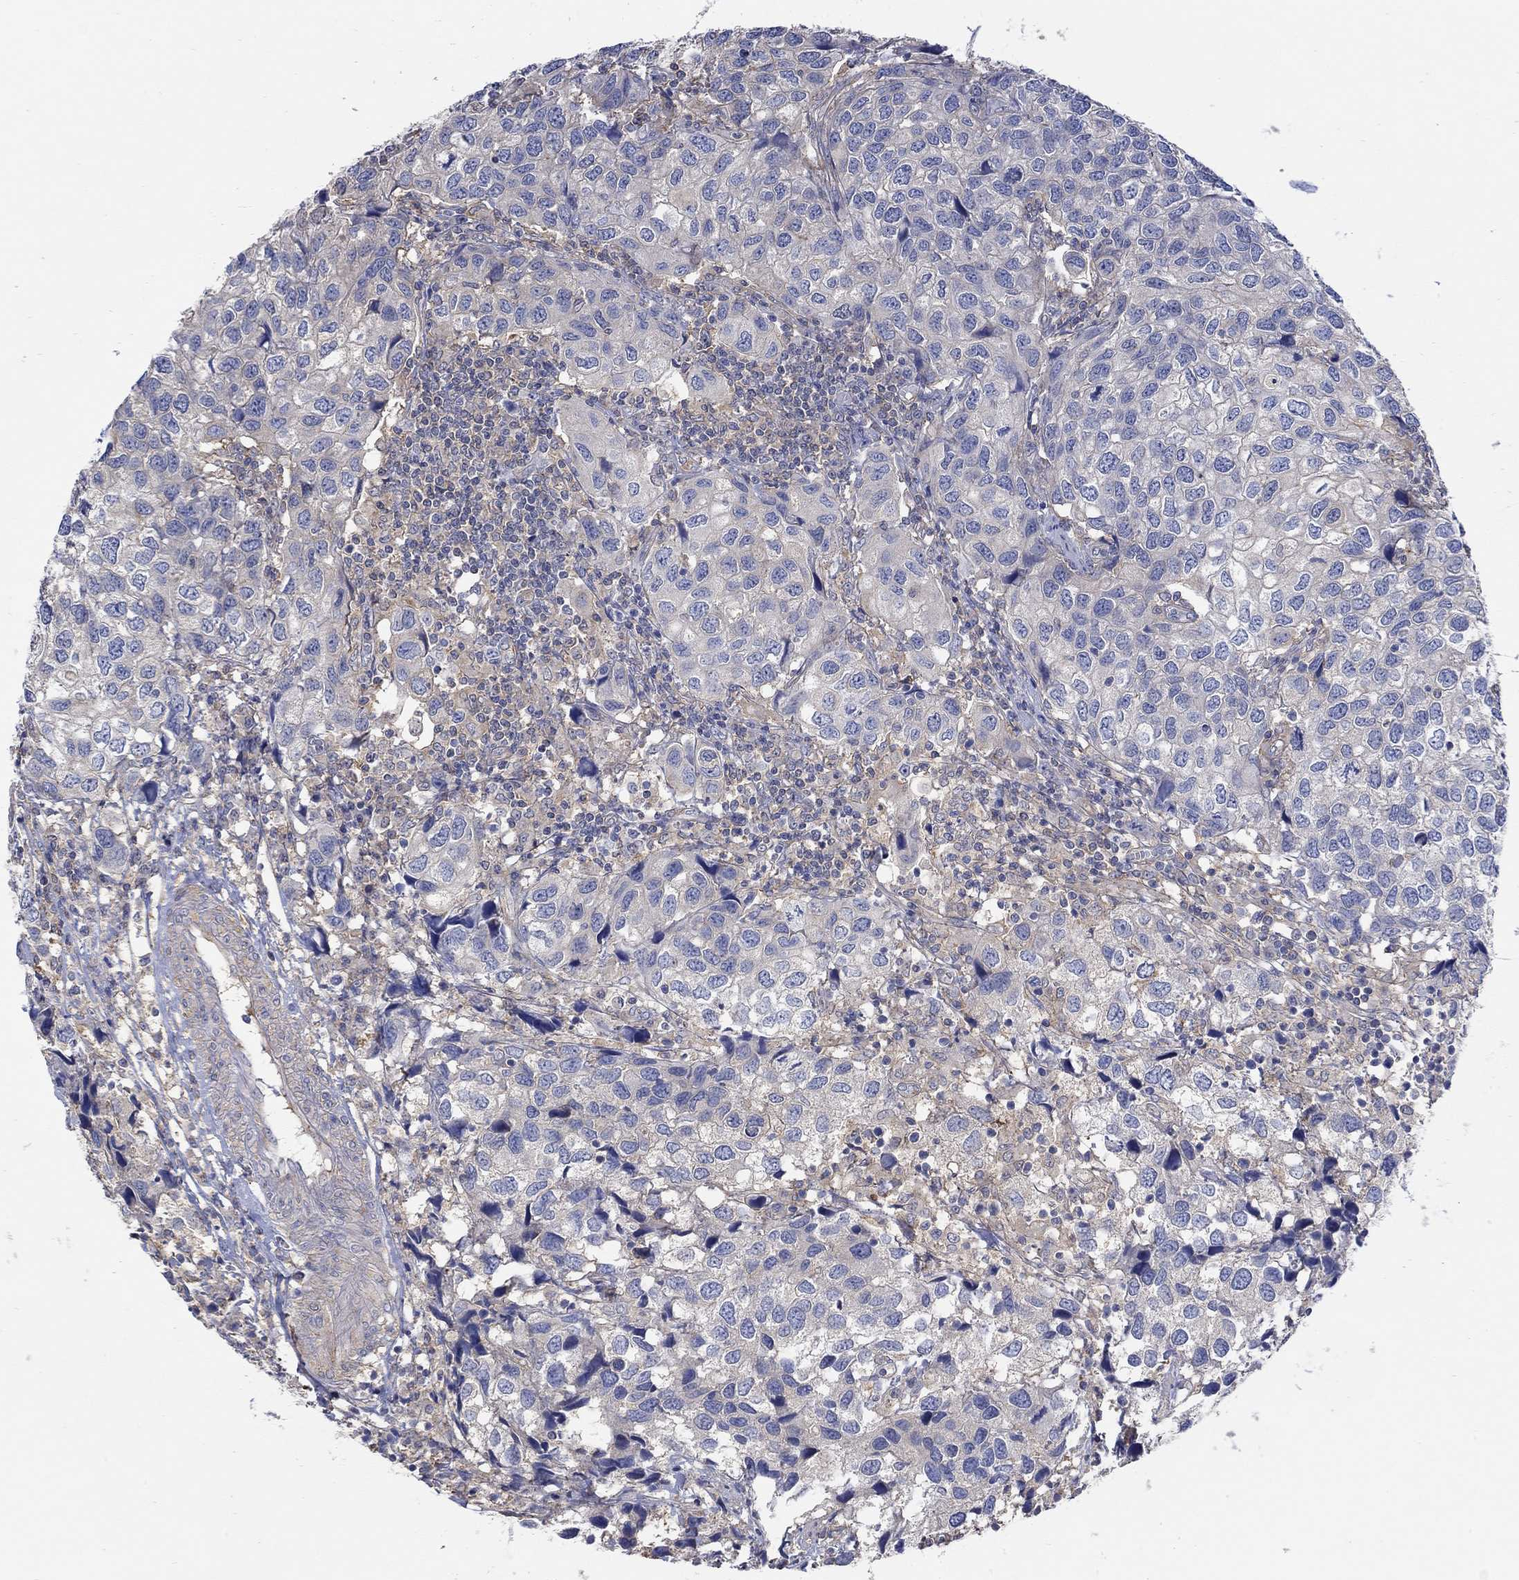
{"staining": {"intensity": "weak", "quantity": "<25%", "location": "cytoplasmic/membranous"}, "tissue": "urothelial cancer", "cell_type": "Tumor cells", "image_type": "cancer", "snomed": [{"axis": "morphology", "description": "Urothelial carcinoma, High grade"}, {"axis": "topography", "description": "Urinary bladder"}], "caption": "DAB (3,3'-diaminobenzidine) immunohistochemical staining of urothelial cancer shows no significant positivity in tumor cells.", "gene": "TEKT3", "patient": {"sex": "male", "age": 79}}